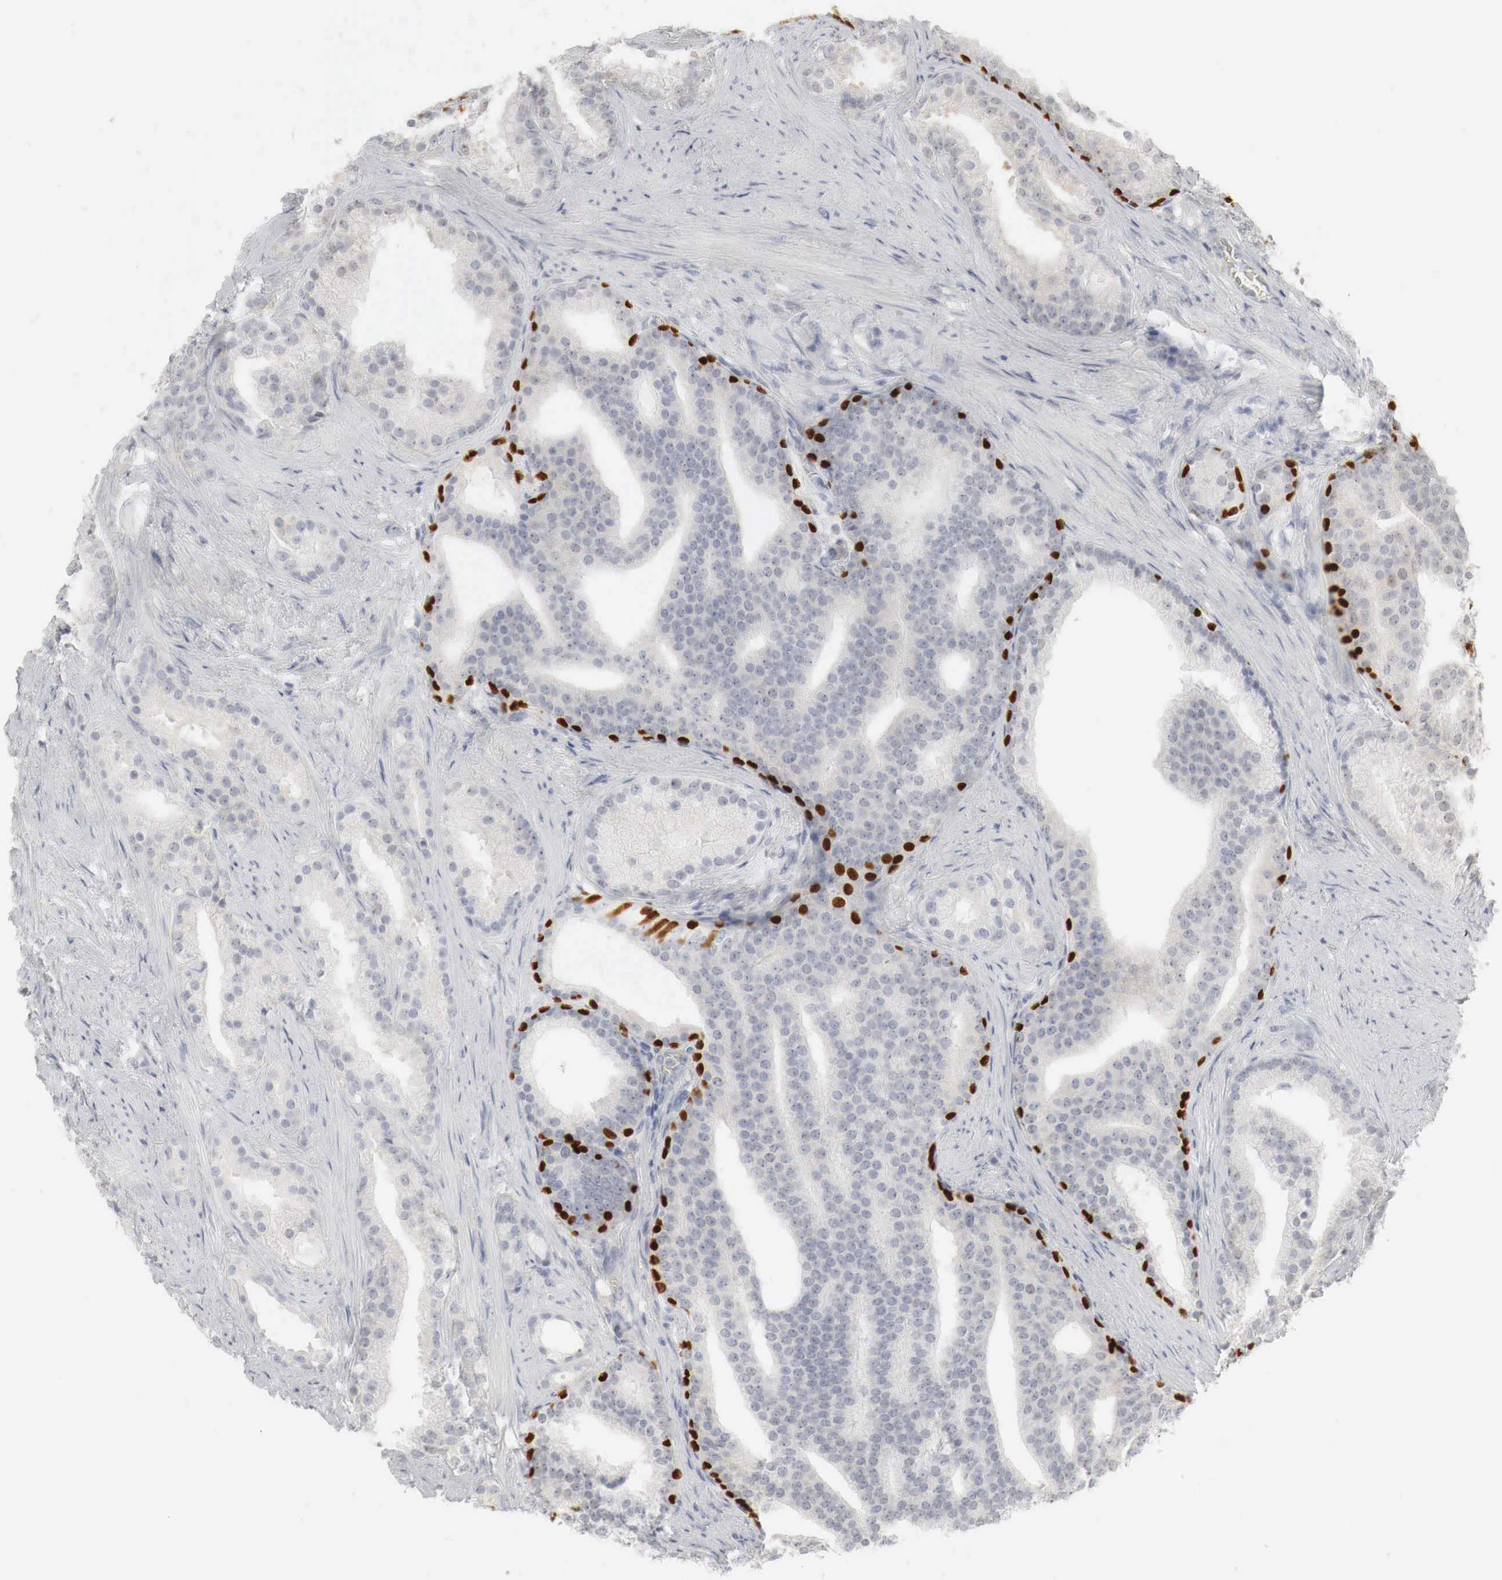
{"staining": {"intensity": "weak", "quantity": "<25%", "location": "cytoplasmic/membranous"}, "tissue": "prostate cancer", "cell_type": "Tumor cells", "image_type": "cancer", "snomed": [{"axis": "morphology", "description": "Adenocarcinoma, Low grade"}, {"axis": "topography", "description": "Prostate"}], "caption": "The micrograph displays no staining of tumor cells in adenocarcinoma (low-grade) (prostate).", "gene": "TP63", "patient": {"sex": "male", "age": 71}}